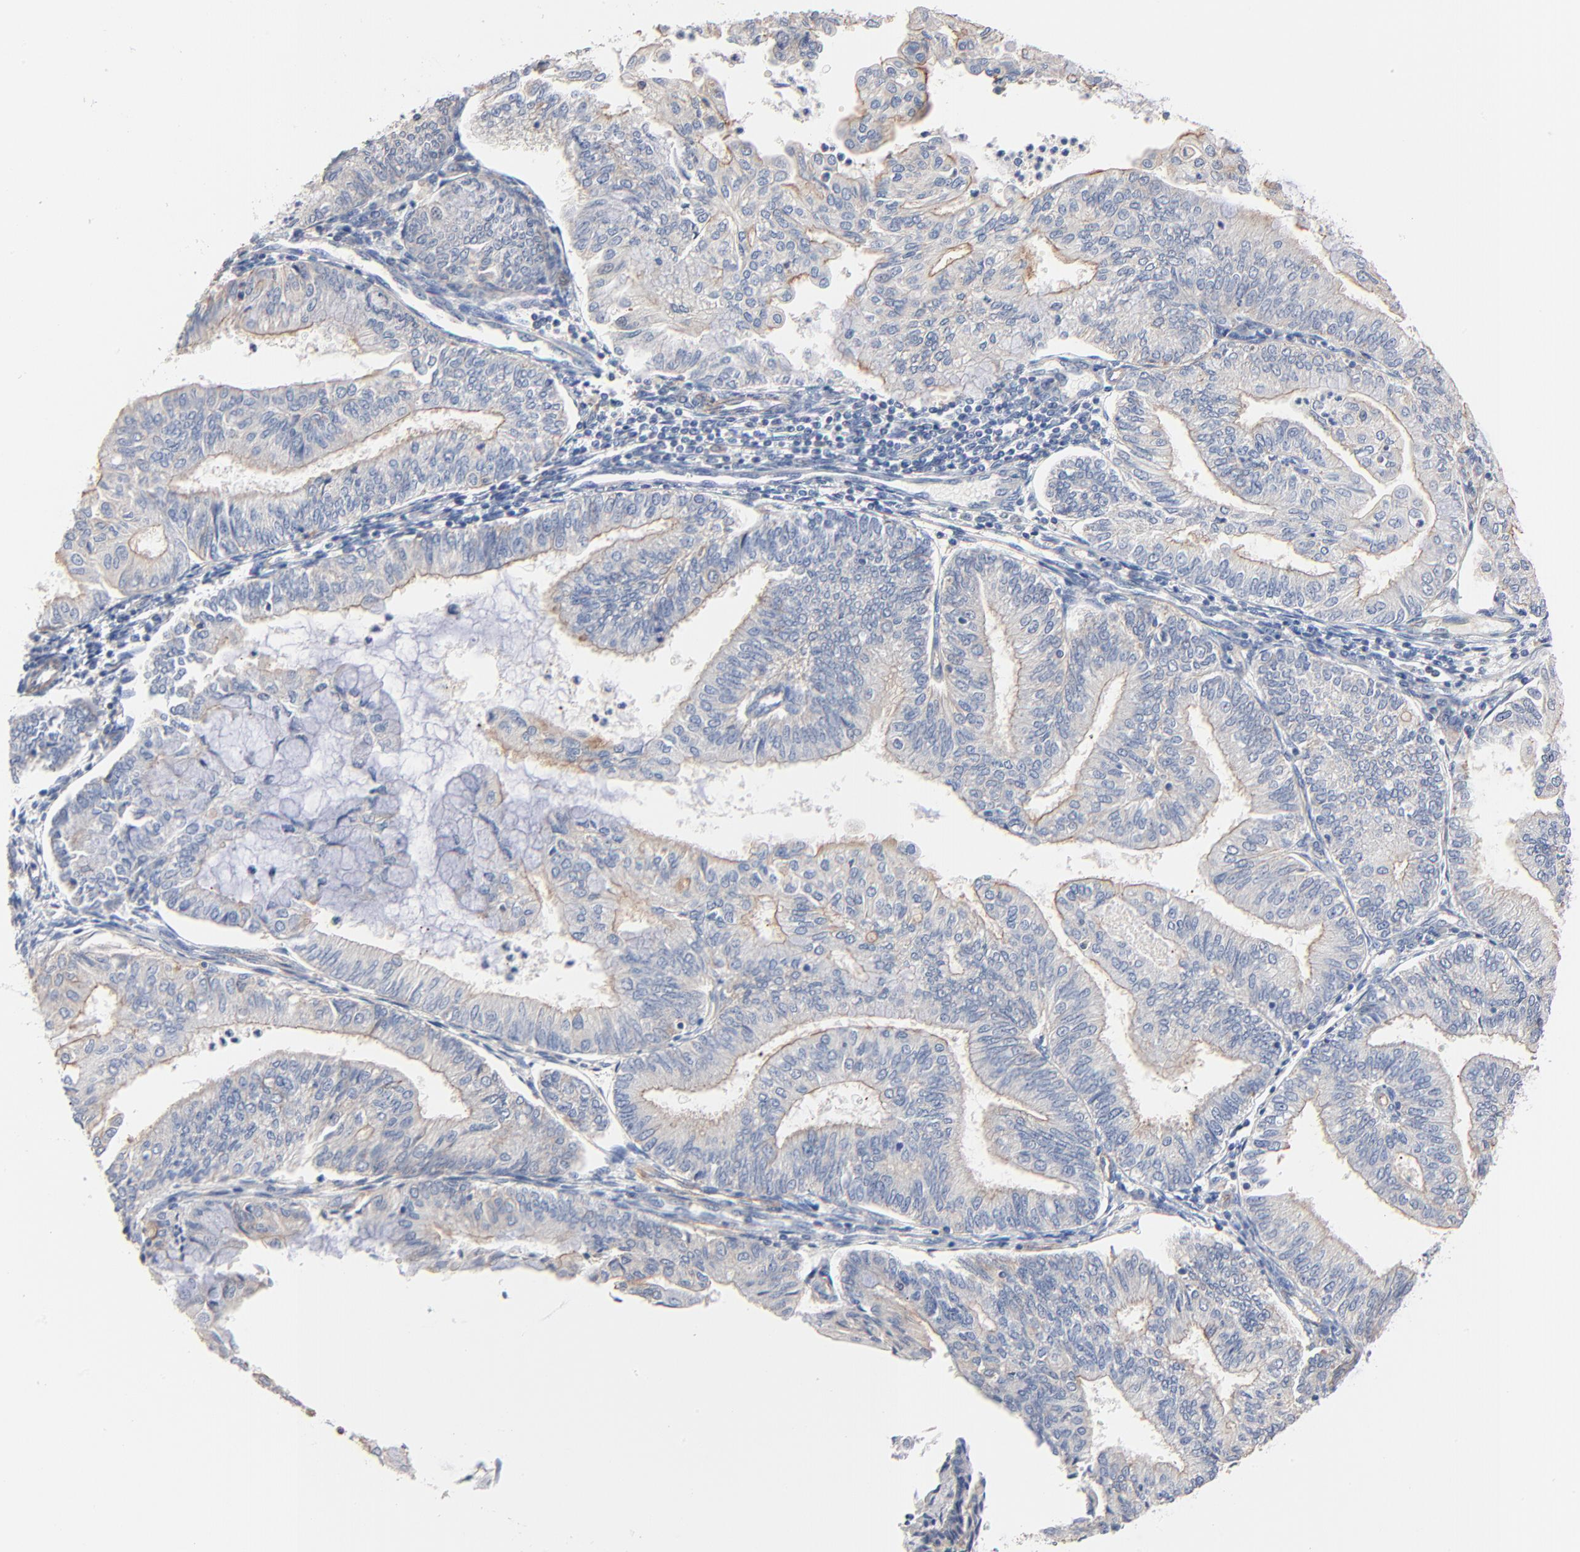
{"staining": {"intensity": "negative", "quantity": "none", "location": "none"}, "tissue": "endometrial cancer", "cell_type": "Tumor cells", "image_type": "cancer", "snomed": [{"axis": "morphology", "description": "Adenocarcinoma, NOS"}, {"axis": "topography", "description": "Endometrium"}], "caption": "An IHC histopathology image of endometrial cancer (adenocarcinoma) is shown. There is no staining in tumor cells of endometrial cancer (adenocarcinoma).", "gene": "ARHGEF6", "patient": {"sex": "female", "age": 59}}